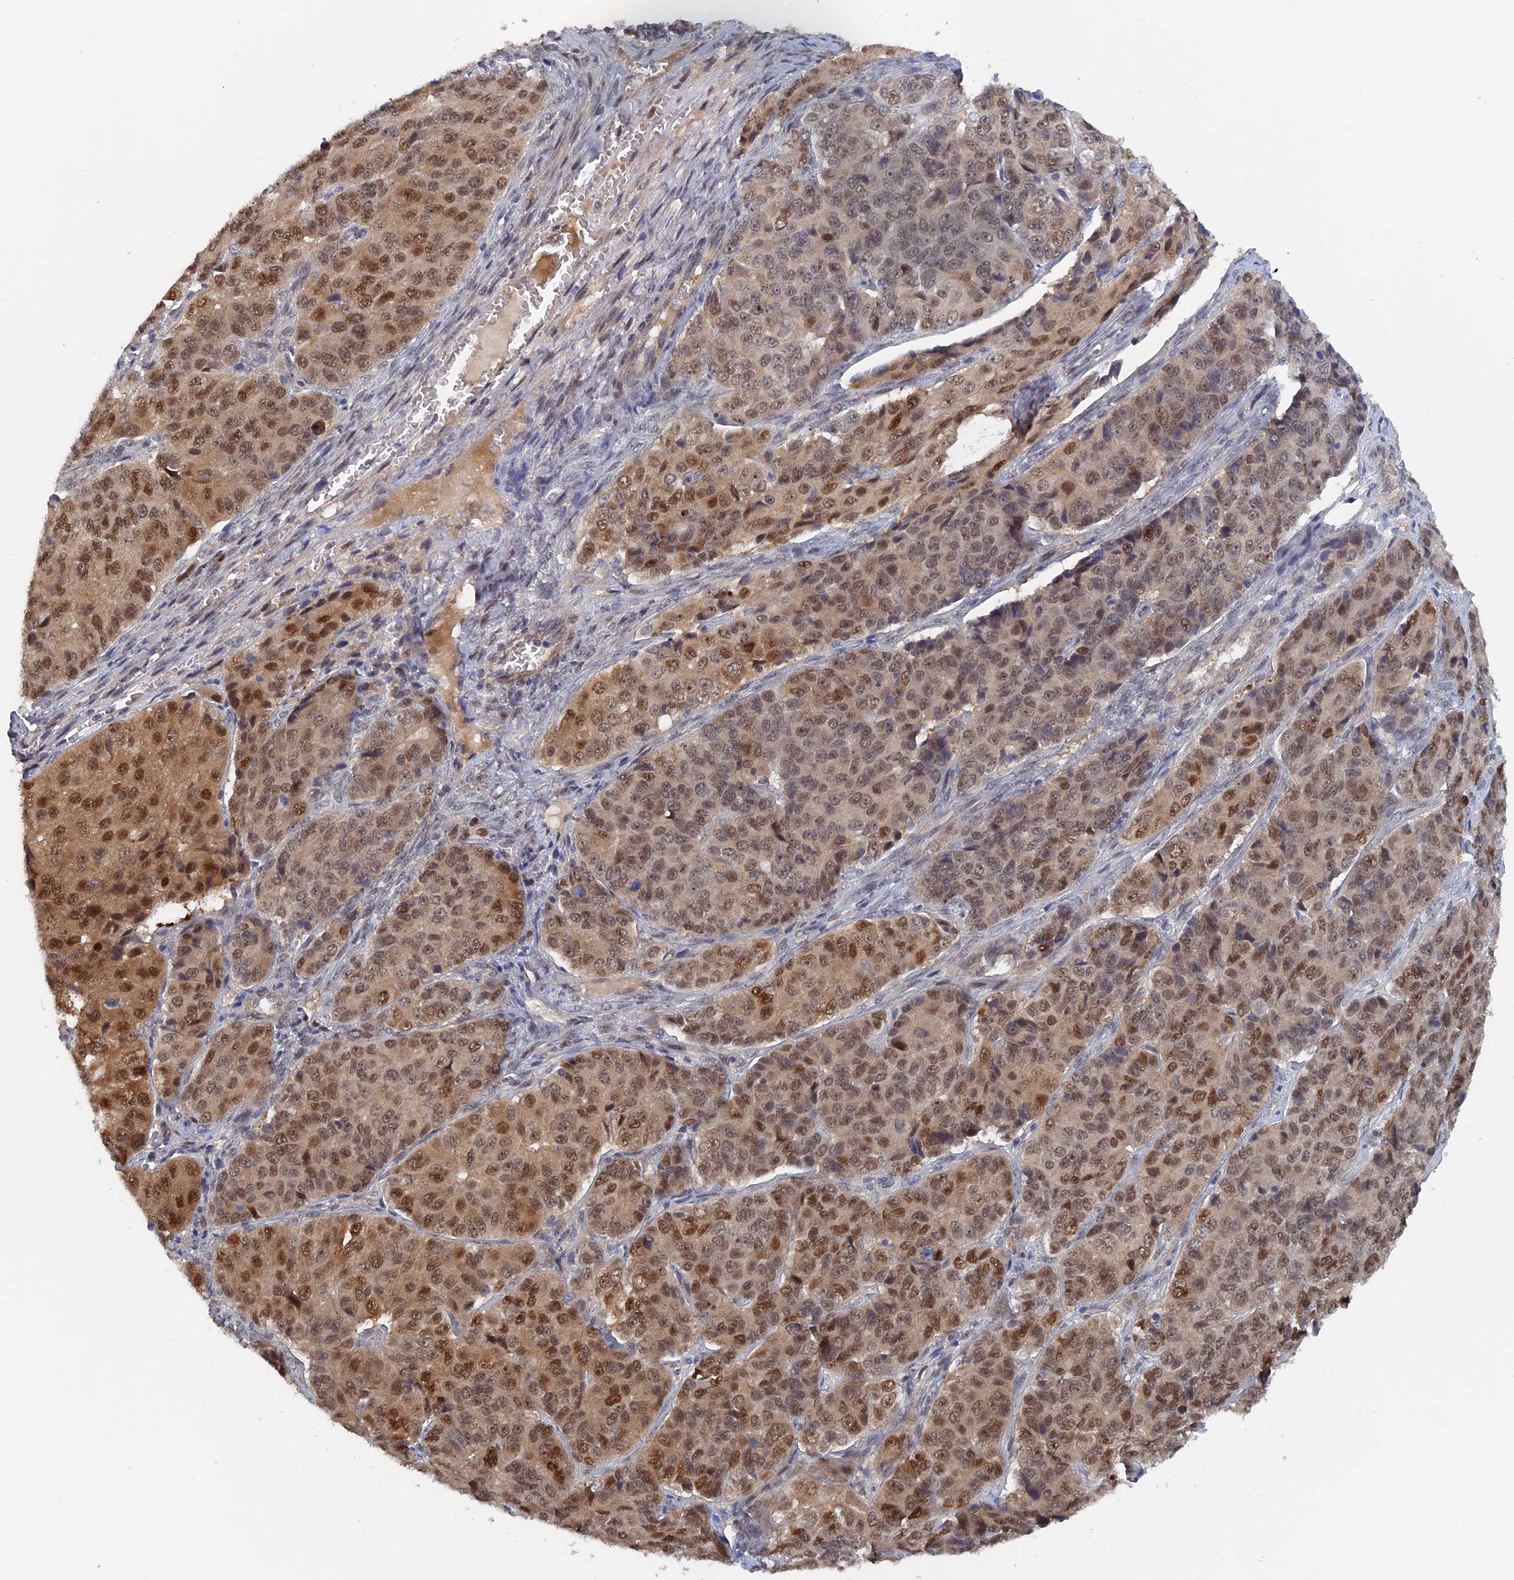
{"staining": {"intensity": "moderate", "quantity": ">75%", "location": "nuclear"}, "tissue": "ovarian cancer", "cell_type": "Tumor cells", "image_type": "cancer", "snomed": [{"axis": "morphology", "description": "Carcinoma, endometroid"}, {"axis": "topography", "description": "Ovary"}], "caption": "Immunohistochemical staining of human endometroid carcinoma (ovarian) shows medium levels of moderate nuclear protein expression in approximately >75% of tumor cells.", "gene": "ELOVL6", "patient": {"sex": "female", "age": 51}}